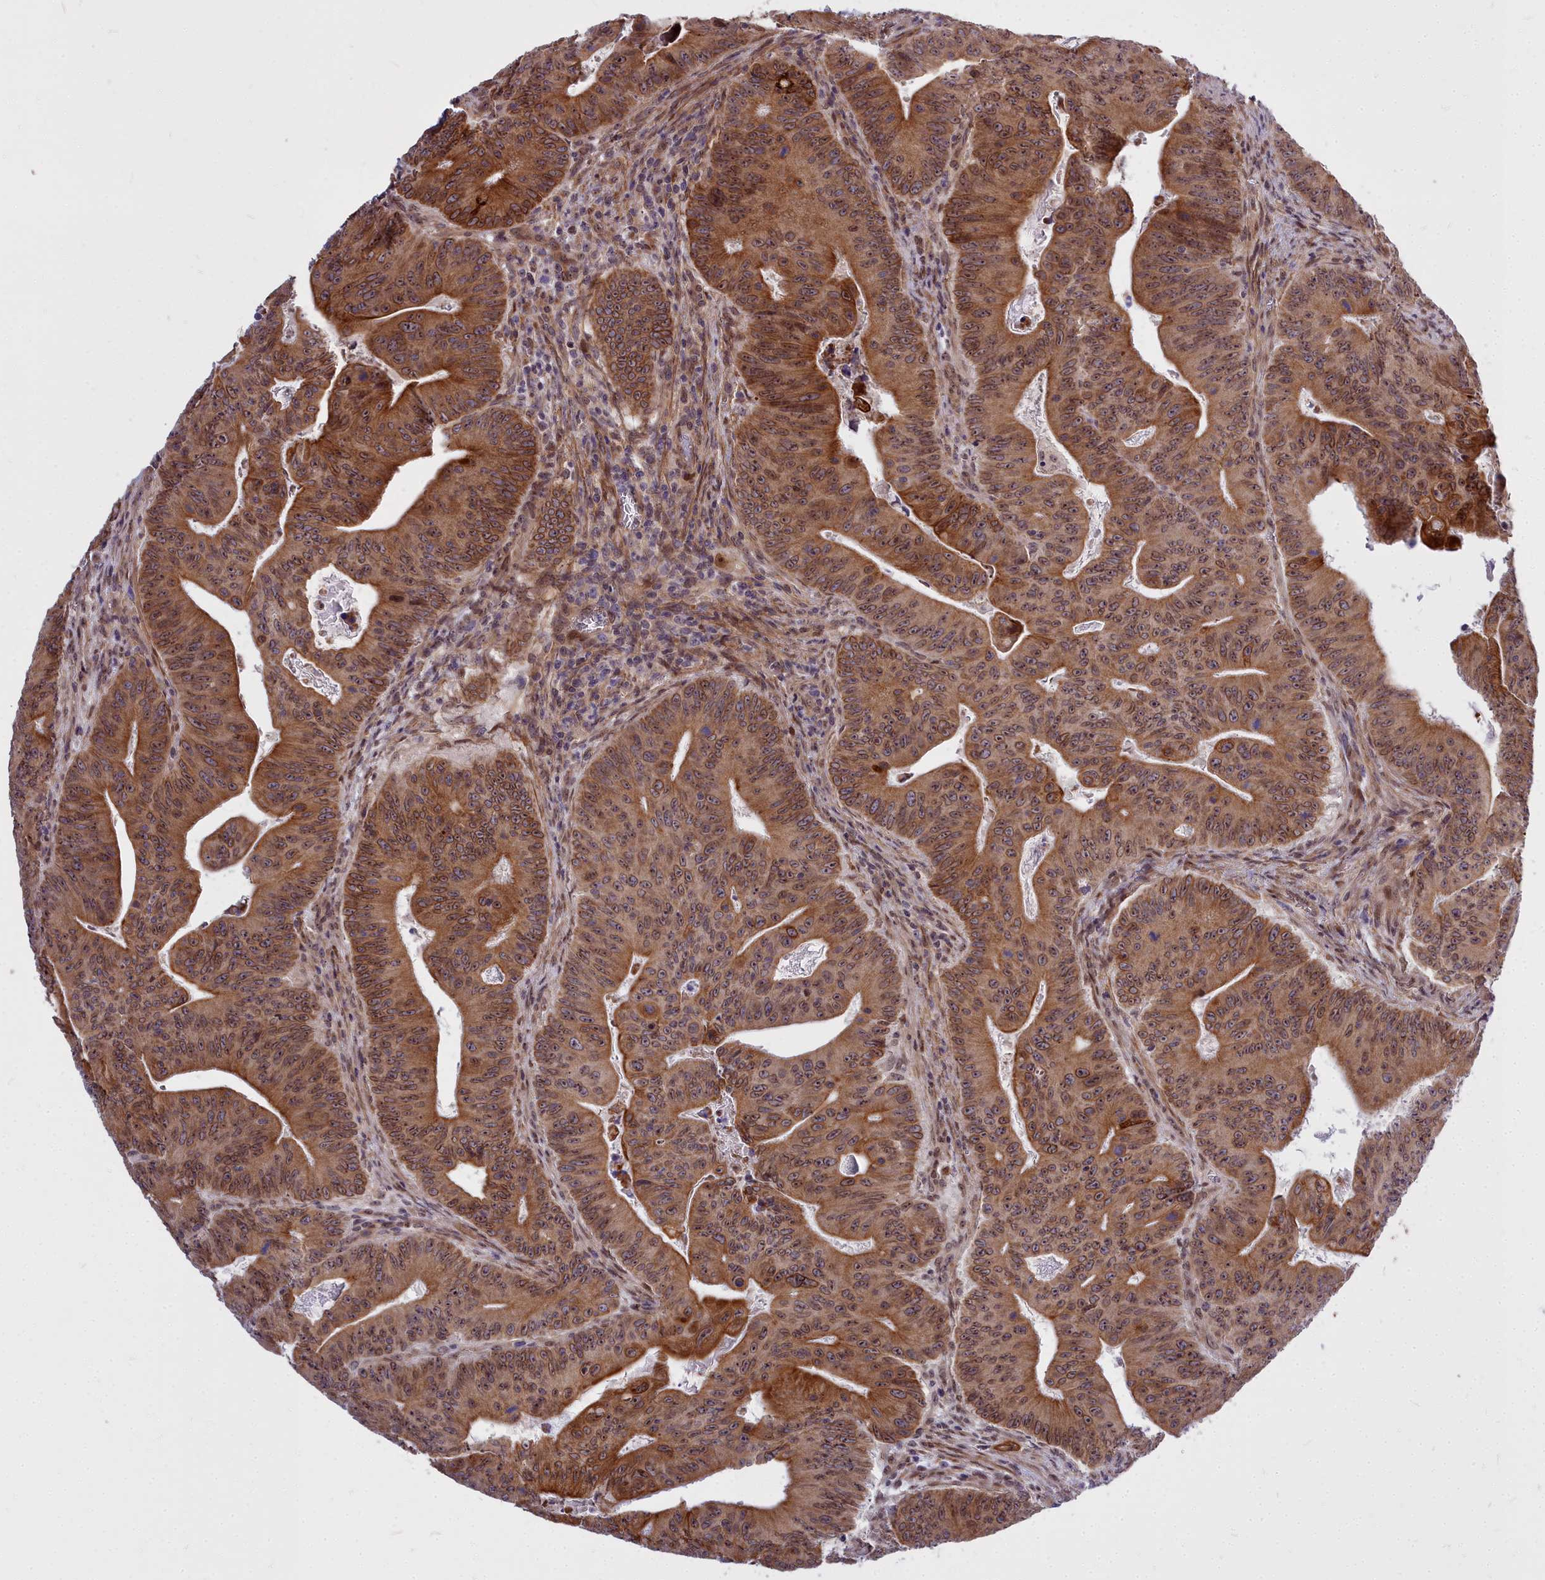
{"staining": {"intensity": "moderate", "quantity": ">75%", "location": "cytoplasmic/membranous,nuclear"}, "tissue": "colorectal cancer", "cell_type": "Tumor cells", "image_type": "cancer", "snomed": [{"axis": "morphology", "description": "Adenocarcinoma, NOS"}, {"axis": "topography", "description": "Rectum"}], "caption": "Immunohistochemistry (IHC) staining of colorectal adenocarcinoma, which shows medium levels of moderate cytoplasmic/membranous and nuclear staining in approximately >75% of tumor cells indicating moderate cytoplasmic/membranous and nuclear protein positivity. The staining was performed using DAB (brown) for protein detection and nuclei were counterstained in hematoxylin (blue).", "gene": "ABCB8", "patient": {"sex": "female", "age": 75}}